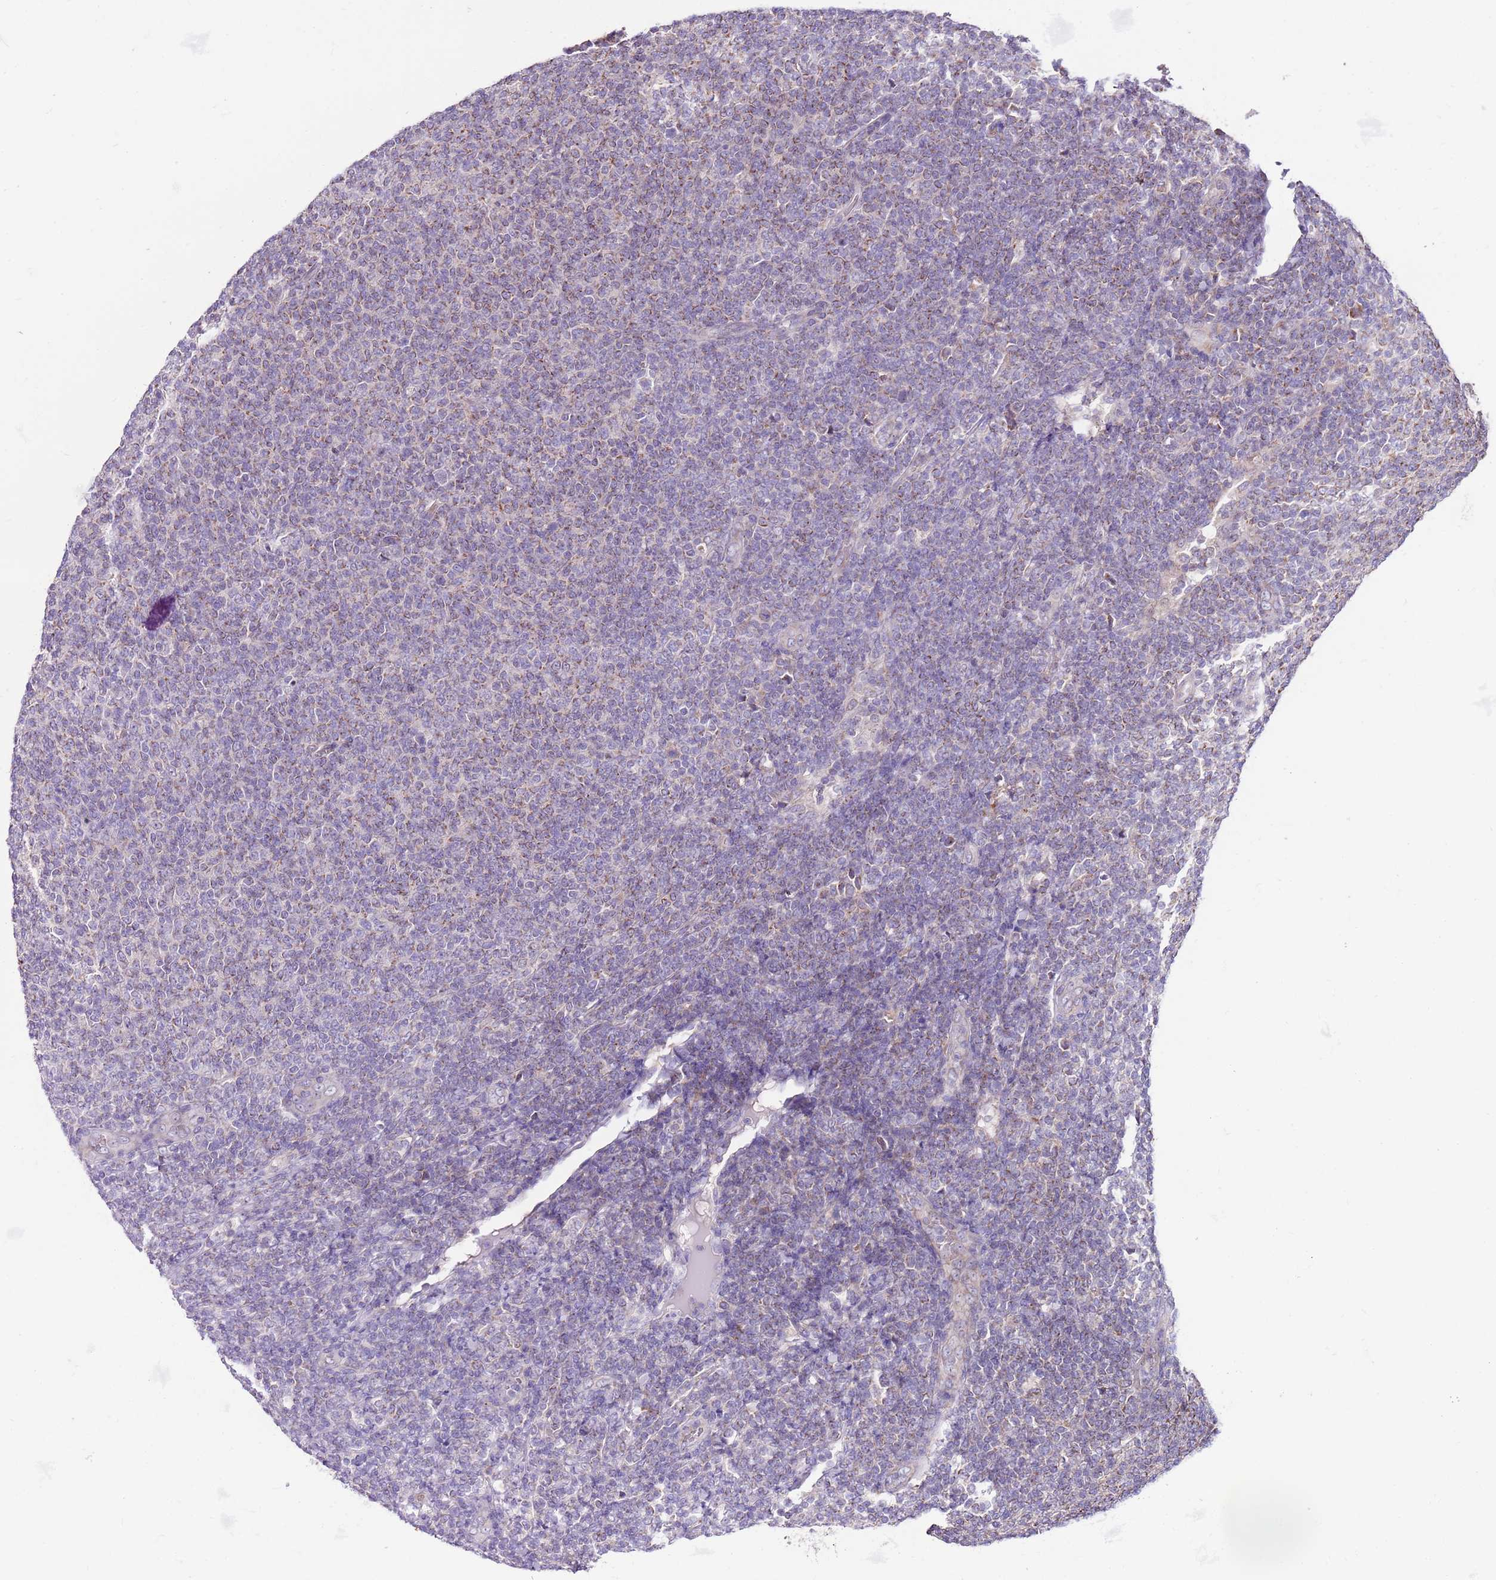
{"staining": {"intensity": "weak", "quantity": "<25%", "location": "cytoplasmic/membranous"}, "tissue": "lymphoma", "cell_type": "Tumor cells", "image_type": "cancer", "snomed": [{"axis": "morphology", "description": "Malignant lymphoma, non-Hodgkin's type, Low grade"}, {"axis": "topography", "description": "Lymph node"}], "caption": "Immunohistochemical staining of malignant lymphoma, non-Hodgkin's type (low-grade) shows no significant expression in tumor cells.", "gene": "SMG1", "patient": {"sex": "male", "age": 66}}